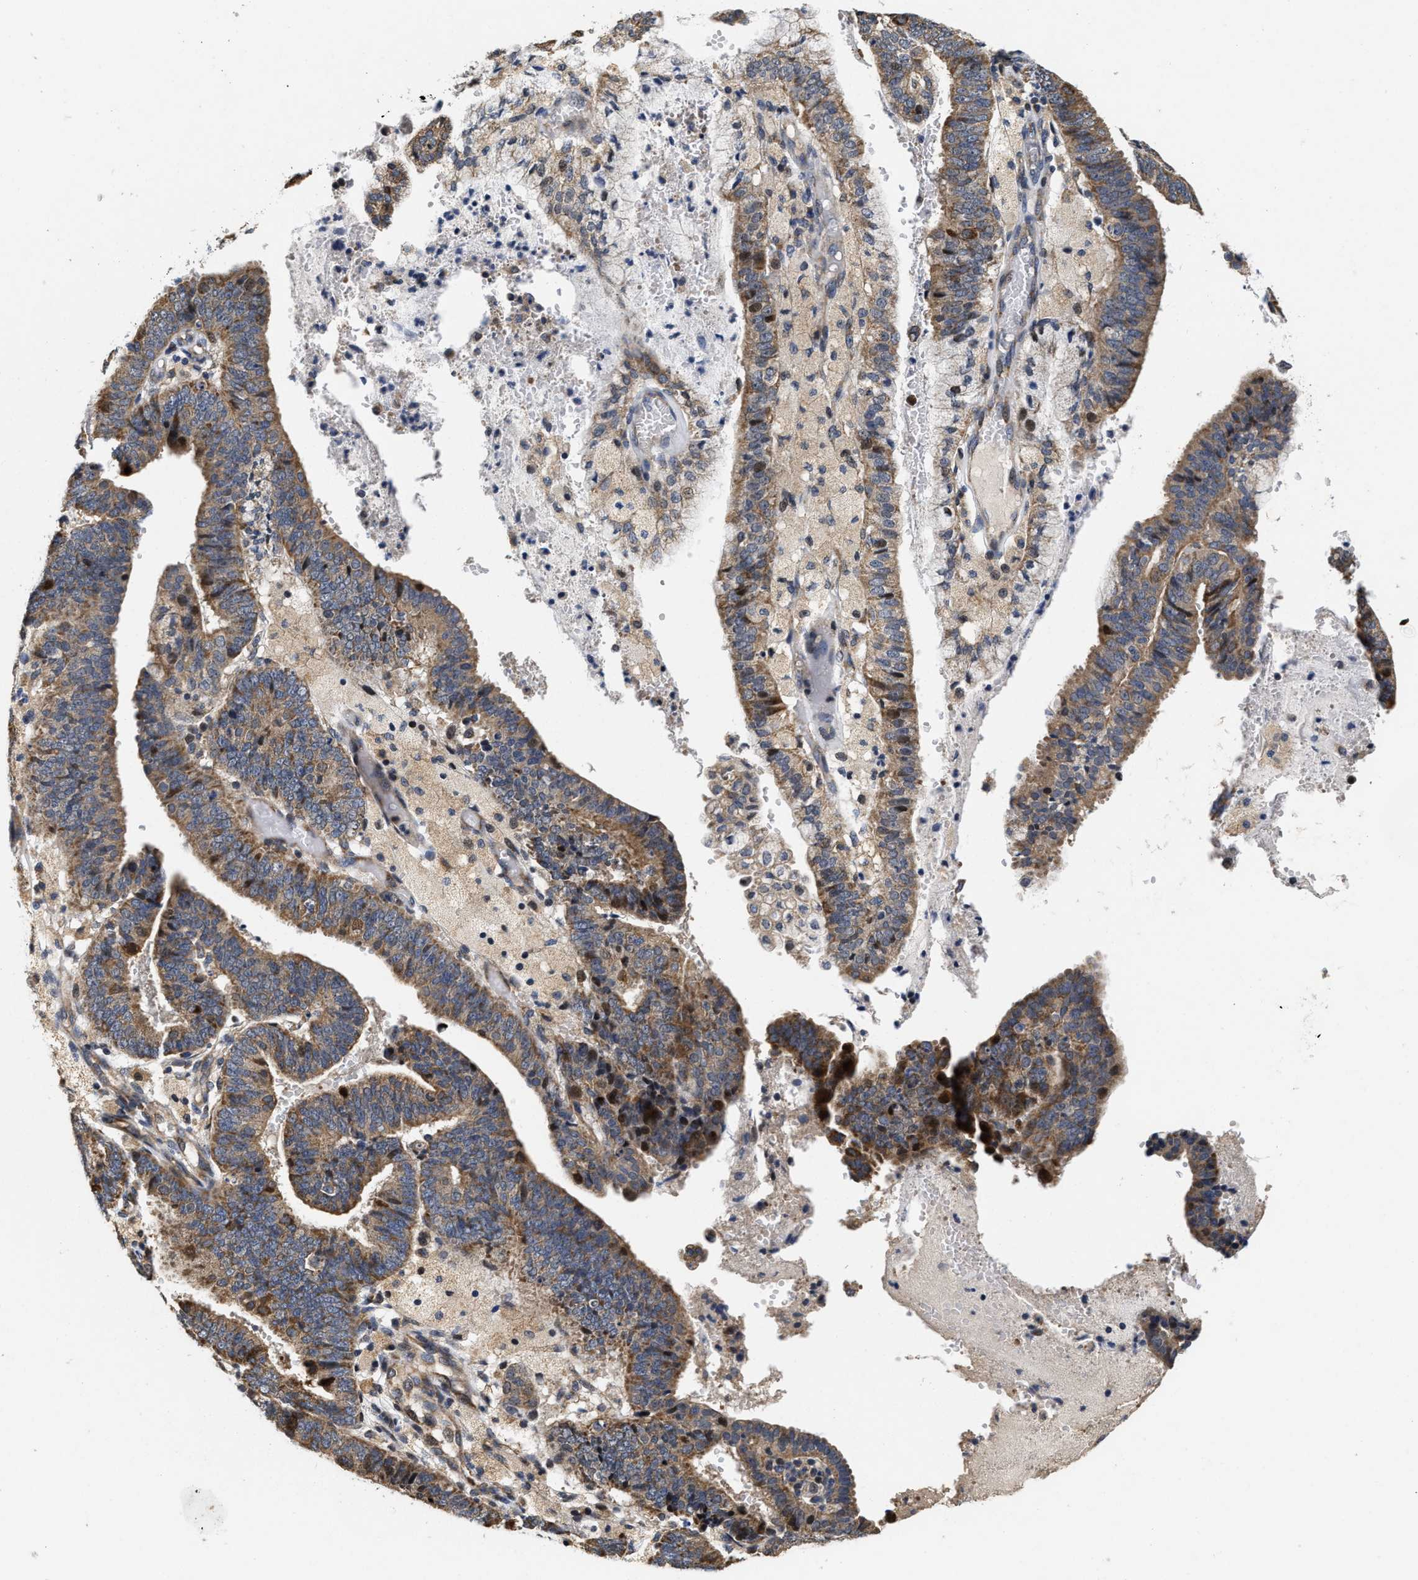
{"staining": {"intensity": "moderate", "quantity": "25%-75%", "location": "cytoplasmic/membranous"}, "tissue": "endometrial cancer", "cell_type": "Tumor cells", "image_type": "cancer", "snomed": [{"axis": "morphology", "description": "Adenocarcinoma, NOS"}, {"axis": "topography", "description": "Endometrium"}], "caption": "Endometrial cancer tissue displays moderate cytoplasmic/membranous expression in about 25%-75% of tumor cells, visualized by immunohistochemistry.", "gene": "SCYL2", "patient": {"sex": "female", "age": 63}}